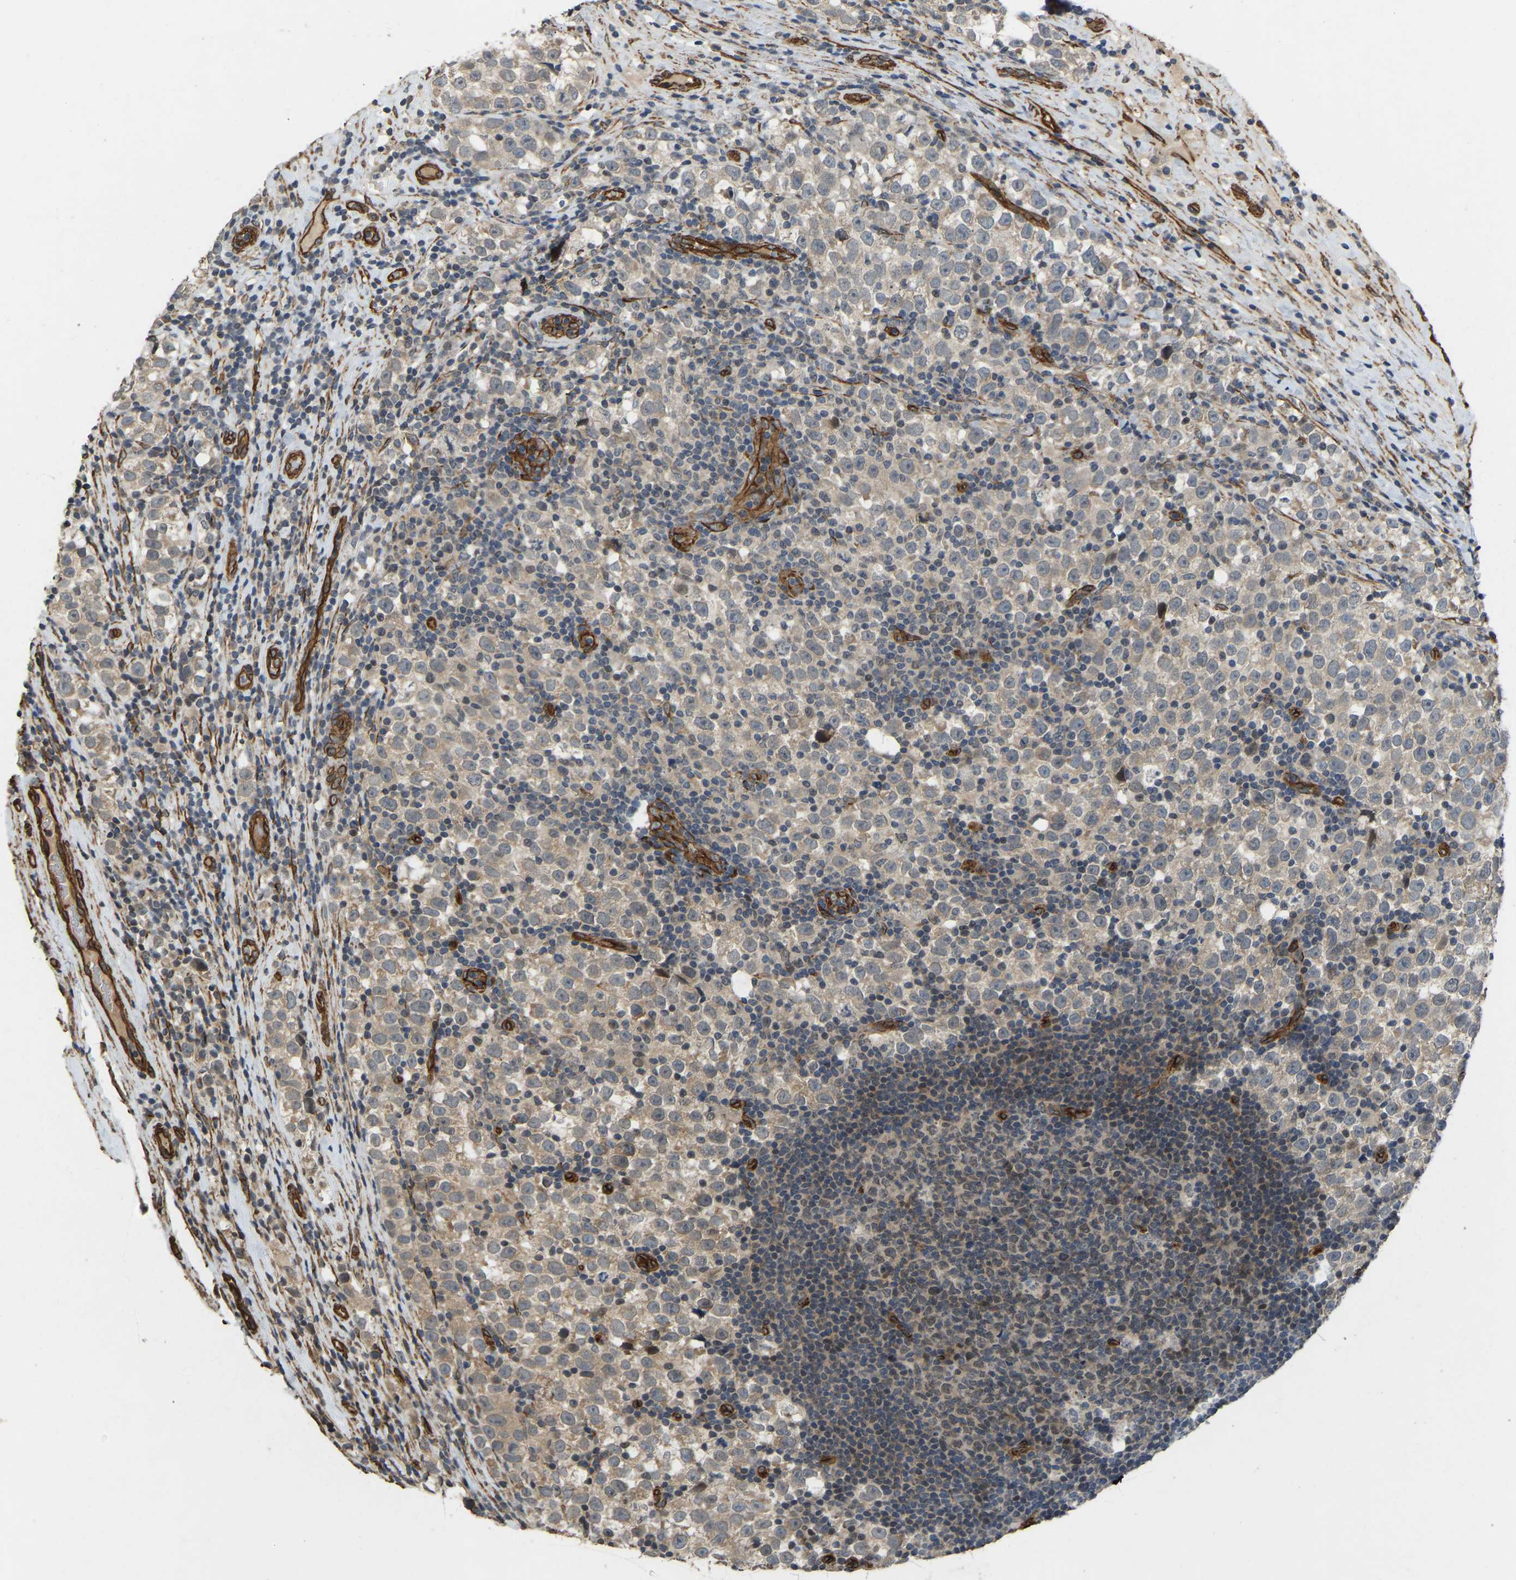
{"staining": {"intensity": "weak", "quantity": "25%-75%", "location": "cytoplasmic/membranous"}, "tissue": "testis cancer", "cell_type": "Tumor cells", "image_type": "cancer", "snomed": [{"axis": "morphology", "description": "Normal tissue, NOS"}, {"axis": "morphology", "description": "Seminoma, NOS"}, {"axis": "topography", "description": "Testis"}], "caption": "The micrograph reveals a brown stain indicating the presence of a protein in the cytoplasmic/membranous of tumor cells in testis cancer (seminoma).", "gene": "NMB", "patient": {"sex": "male", "age": 43}}